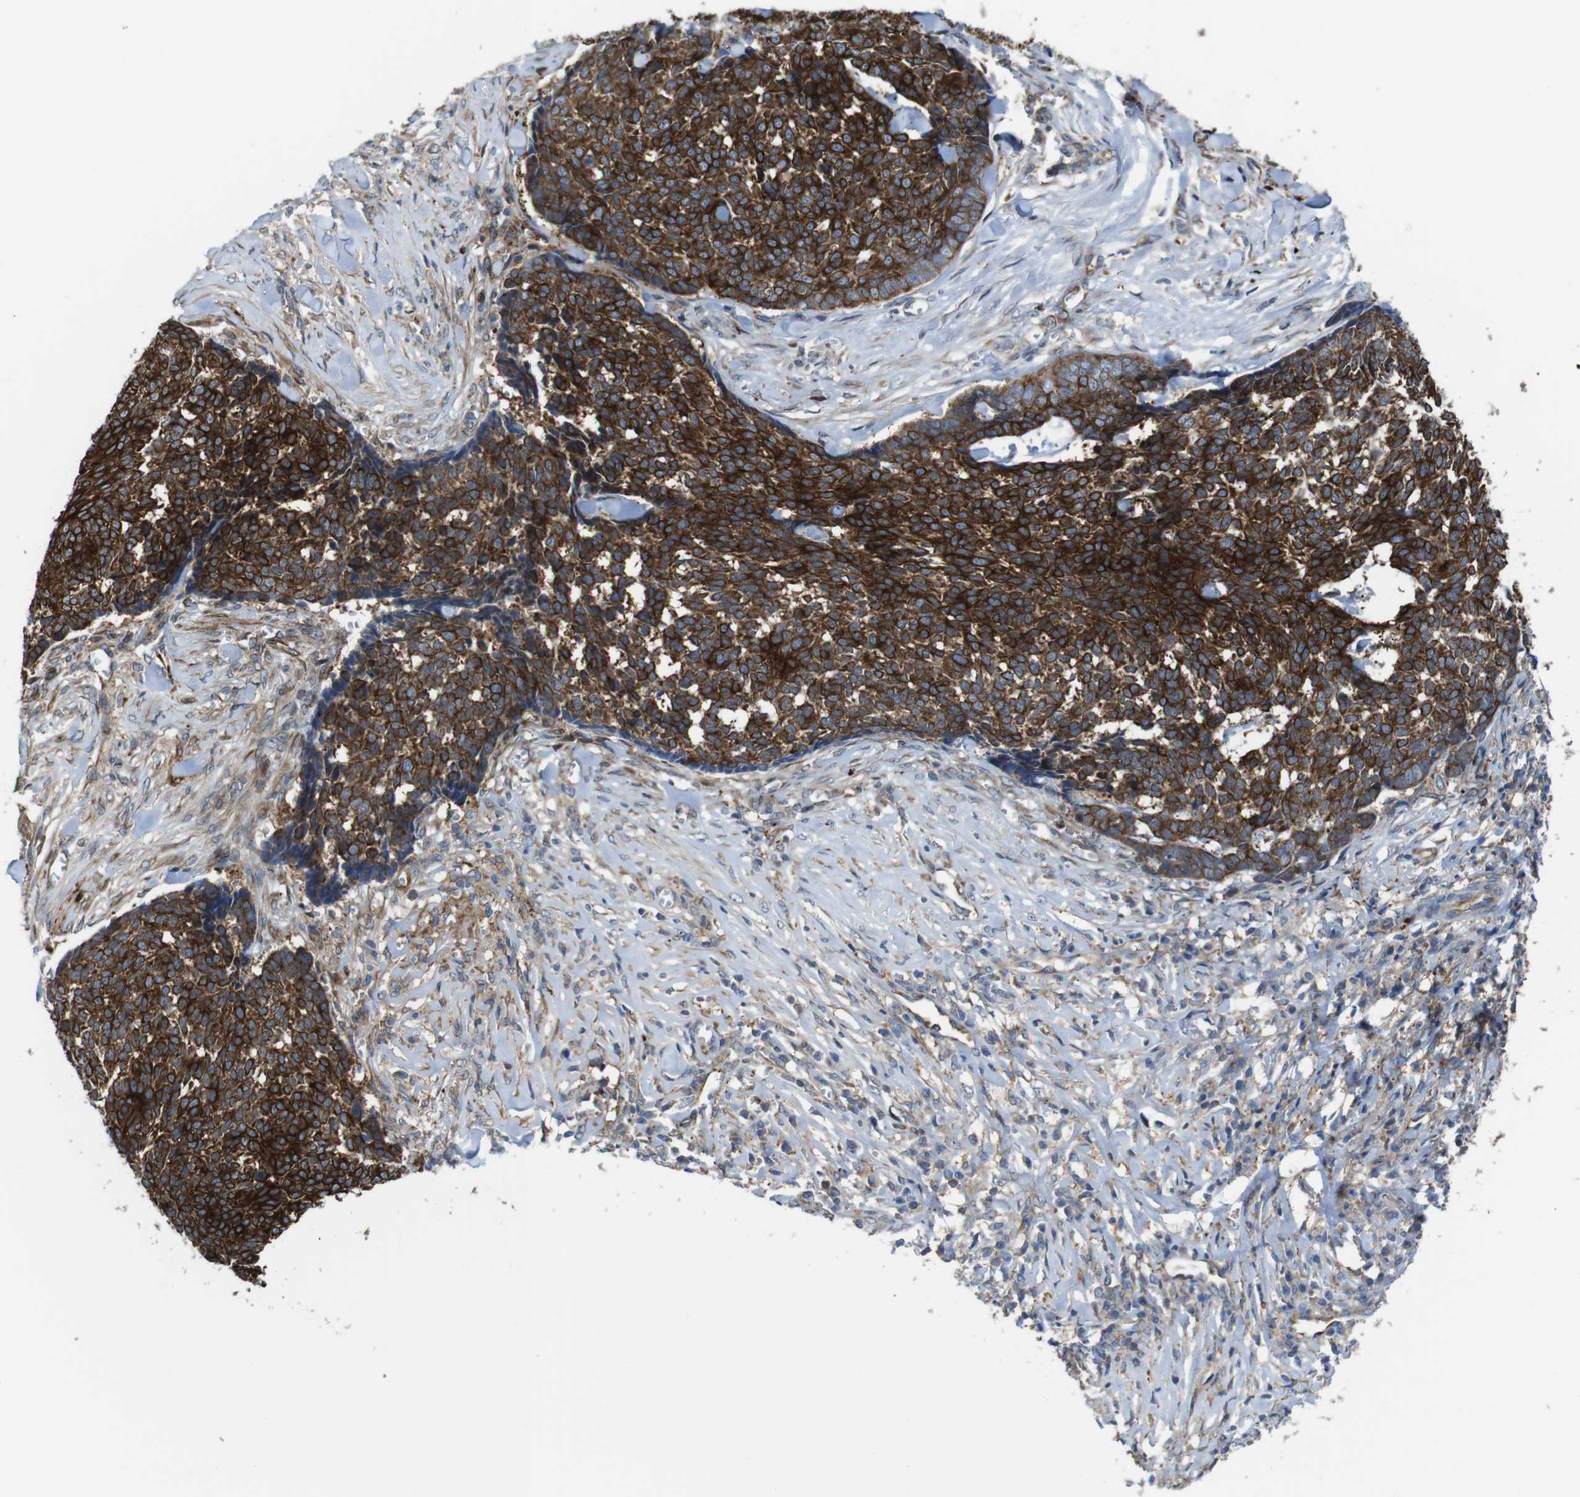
{"staining": {"intensity": "strong", "quantity": ">75%", "location": "cytoplasmic/membranous"}, "tissue": "skin cancer", "cell_type": "Tumor cells", "image_type": "cancer", "snomed": [{"axis": "morphology", "description": "Basal cell carcinoma"}, {"axis": "topography", "description": "Skin"}], "caption": "This histopathology image displays skin cancer (basal cell carcinoma) stained with immunohistochemistry to label a protein in brown. The cytoplasmic/membranous of tumor cells show strong positivity for the protein. Nuclei are counter-stained blue.", "gene": "PCOLCE2", "patient": {"sex": "male", "age": 84}}